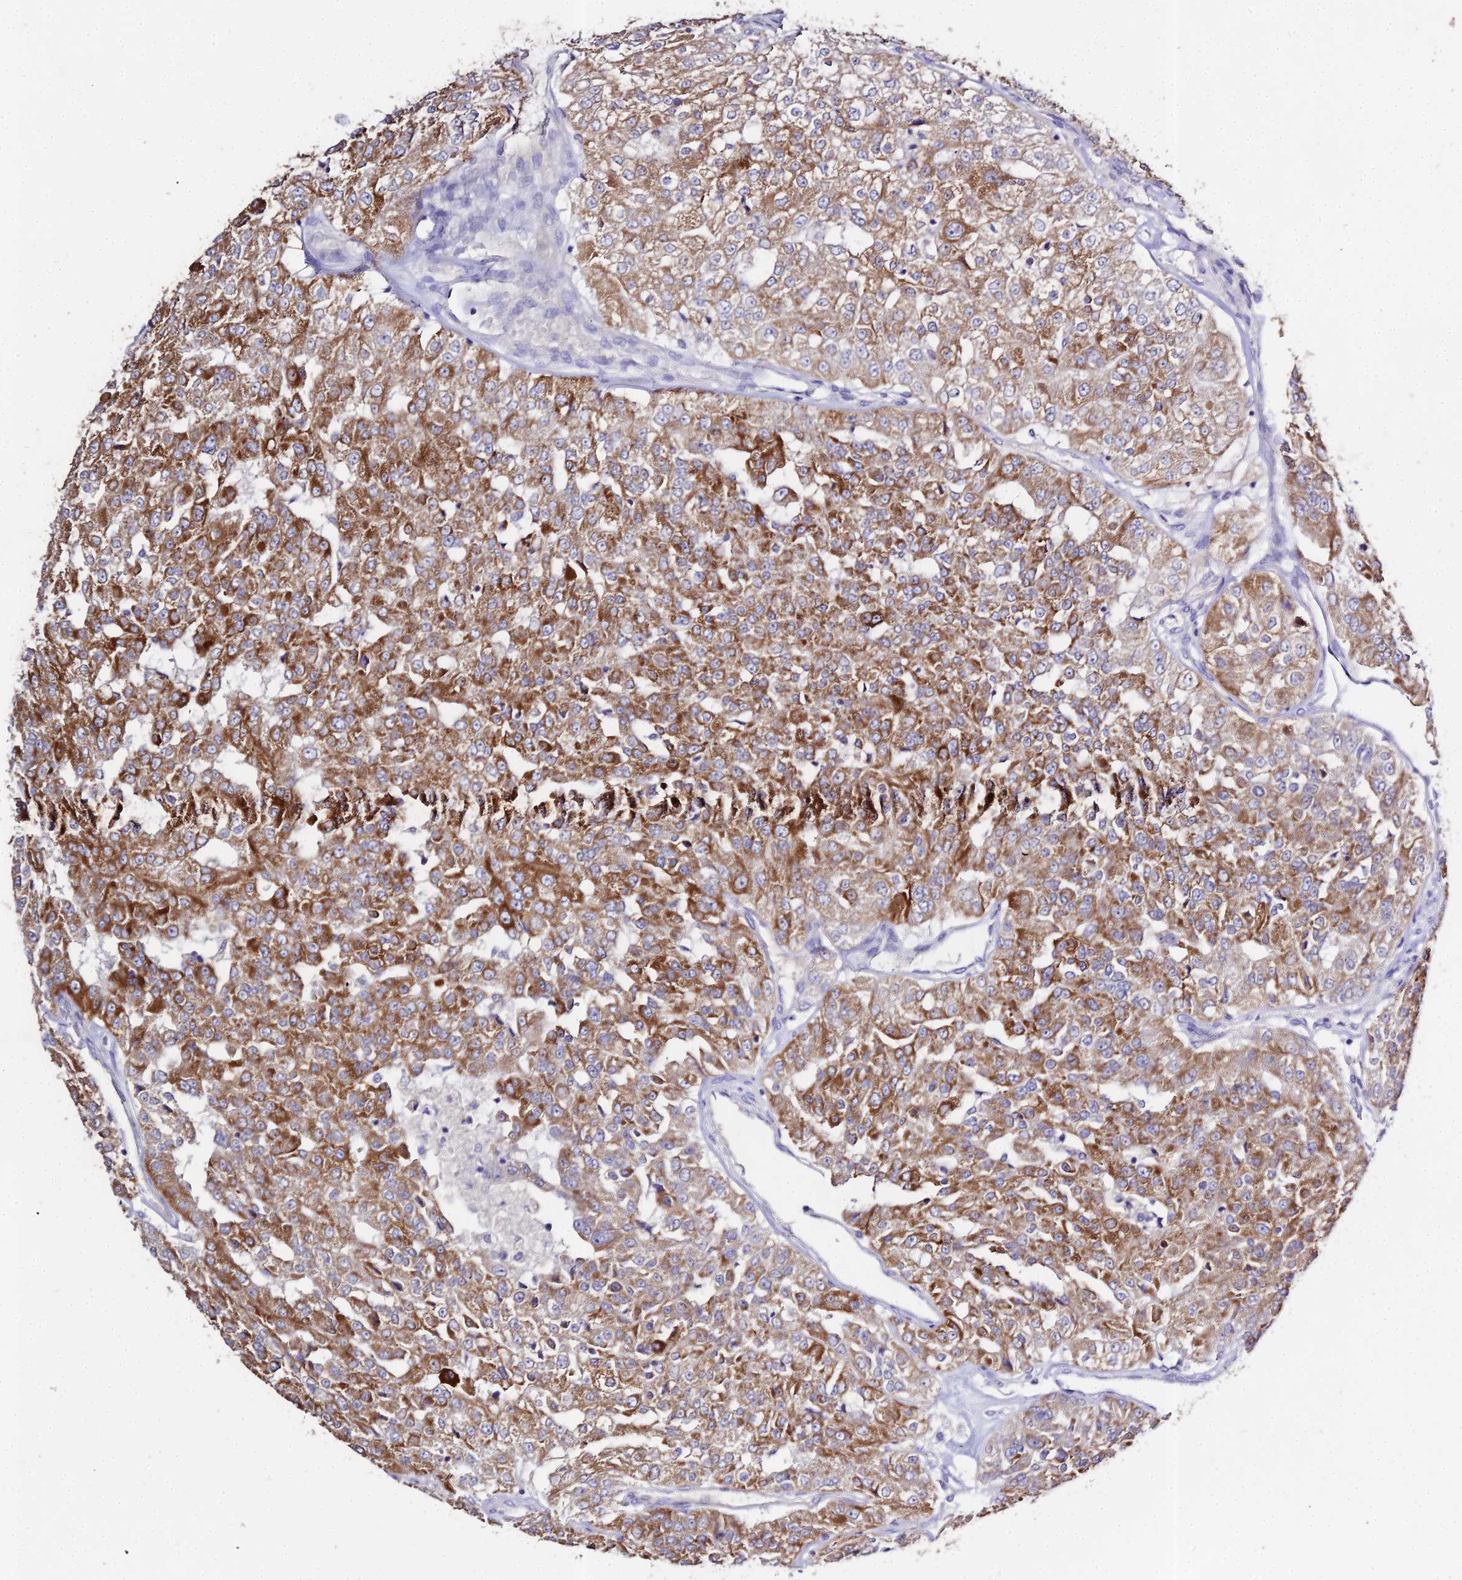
{"staining": {"intensity": "moderate", "quantity": "25%-75%", "location": "cytoplasmic/membranous"}, "tissue": "renal cancer", "cell_type": "Tumor cells", "image_type": "cancer", "snomed": [{"axis": "morphology", "description": "Adenocarcinoma, NOS"}, {"axis": "topography", "description": "Kidney"}], "caption": "Moderate cytoplasmic/membranous positivity is present in about 25%-75% of tumor cells in renal adenocarcinoma.", "gene": "GLYAT", "patient": {"sex": "female", "age": 63}}